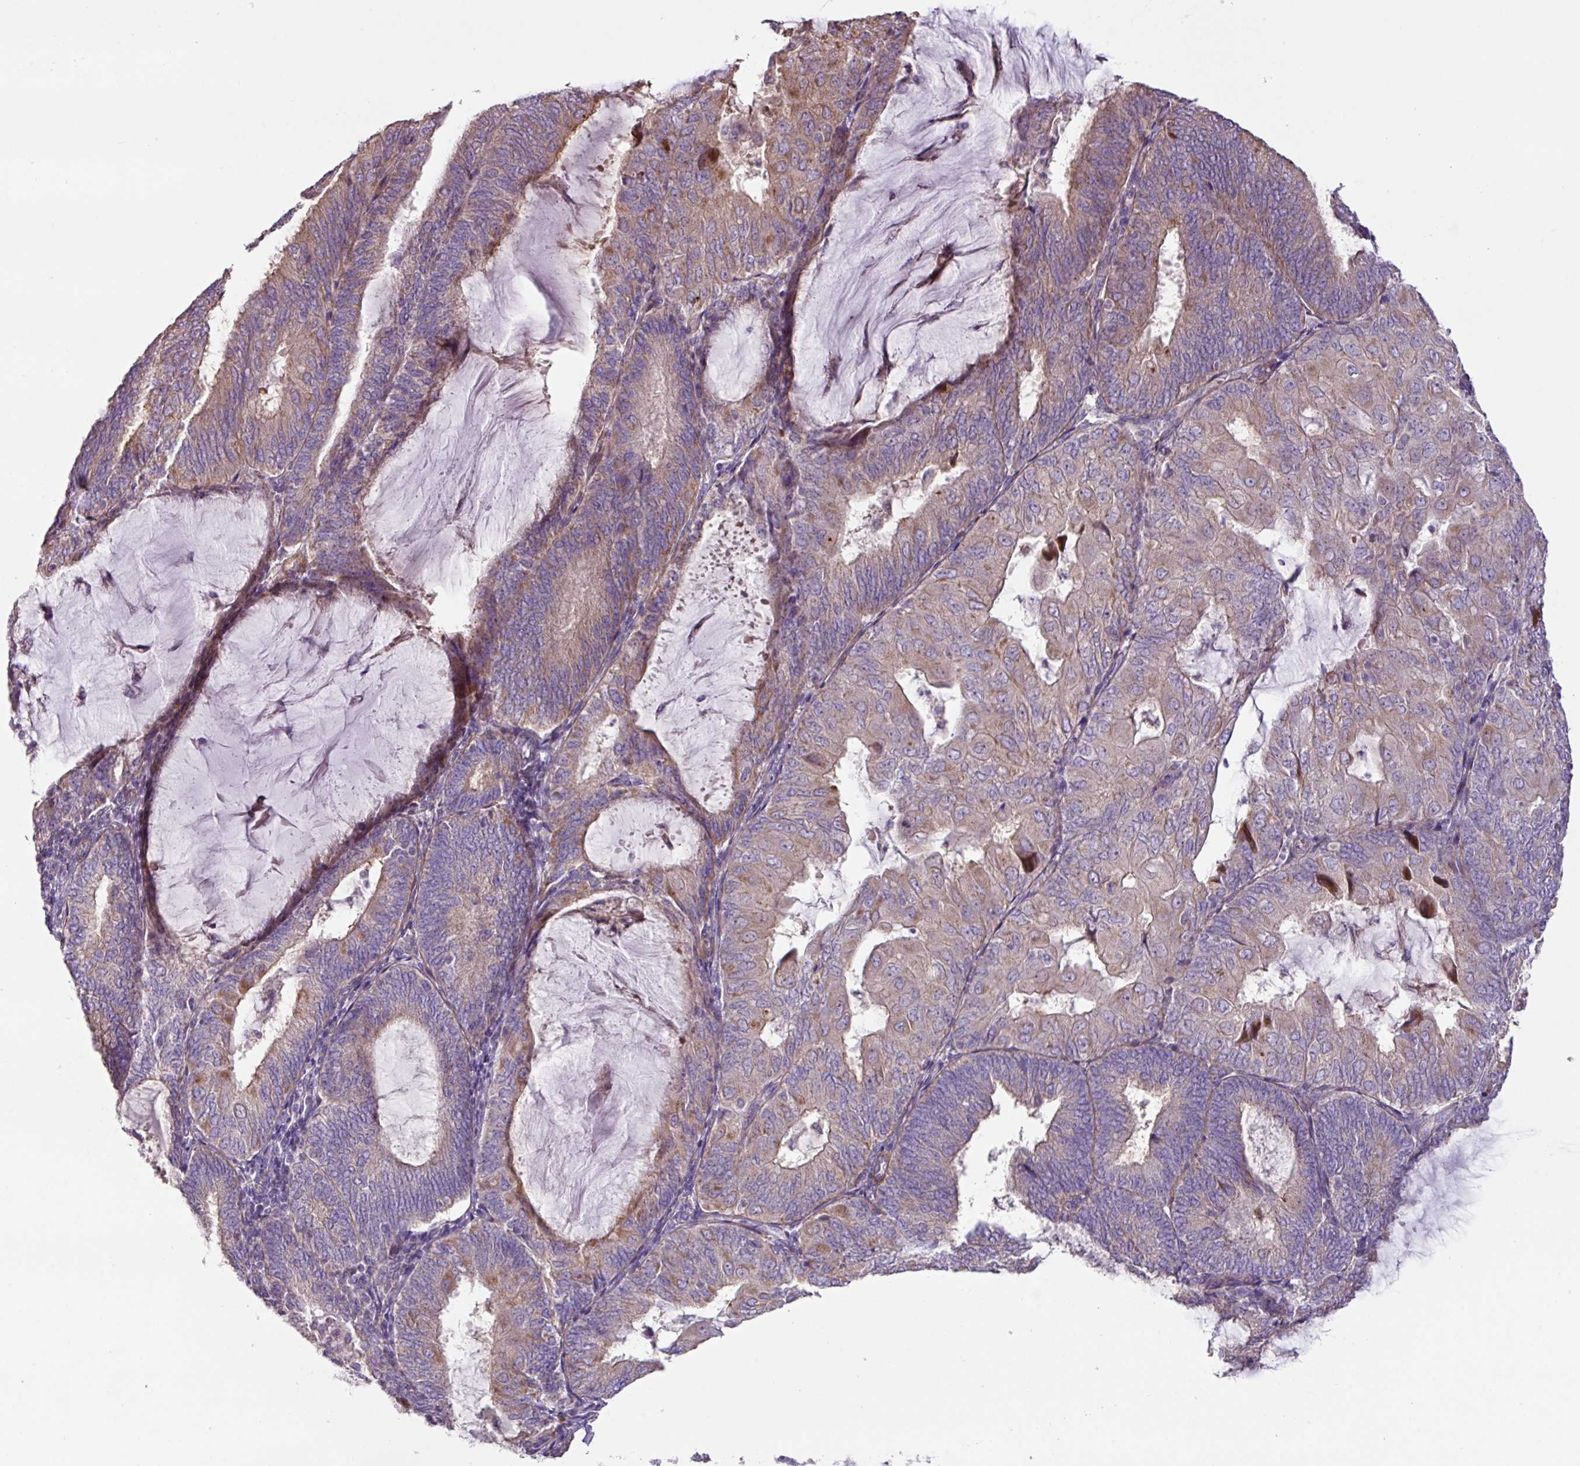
{"staining": {"intensity": "weak", "quantity": "25%-75%", "location": "cytoplasmic/membranous"}, "tissue": "endometrial cancer", "cell_type": "Tumor cells", "image_type": "cancer", "snomed": [{"axis": "morphology", "description": "Adenocarcinoma, NOS"}, {"axis": "topography", "description": "Endometrium"}], "caption": "Human adenocarcinoma (endometrial) stained with a protein marker displays weak staining in tumor cells.", "gene": "MRRF", "patient": {"sex": "female", "age": 81}}